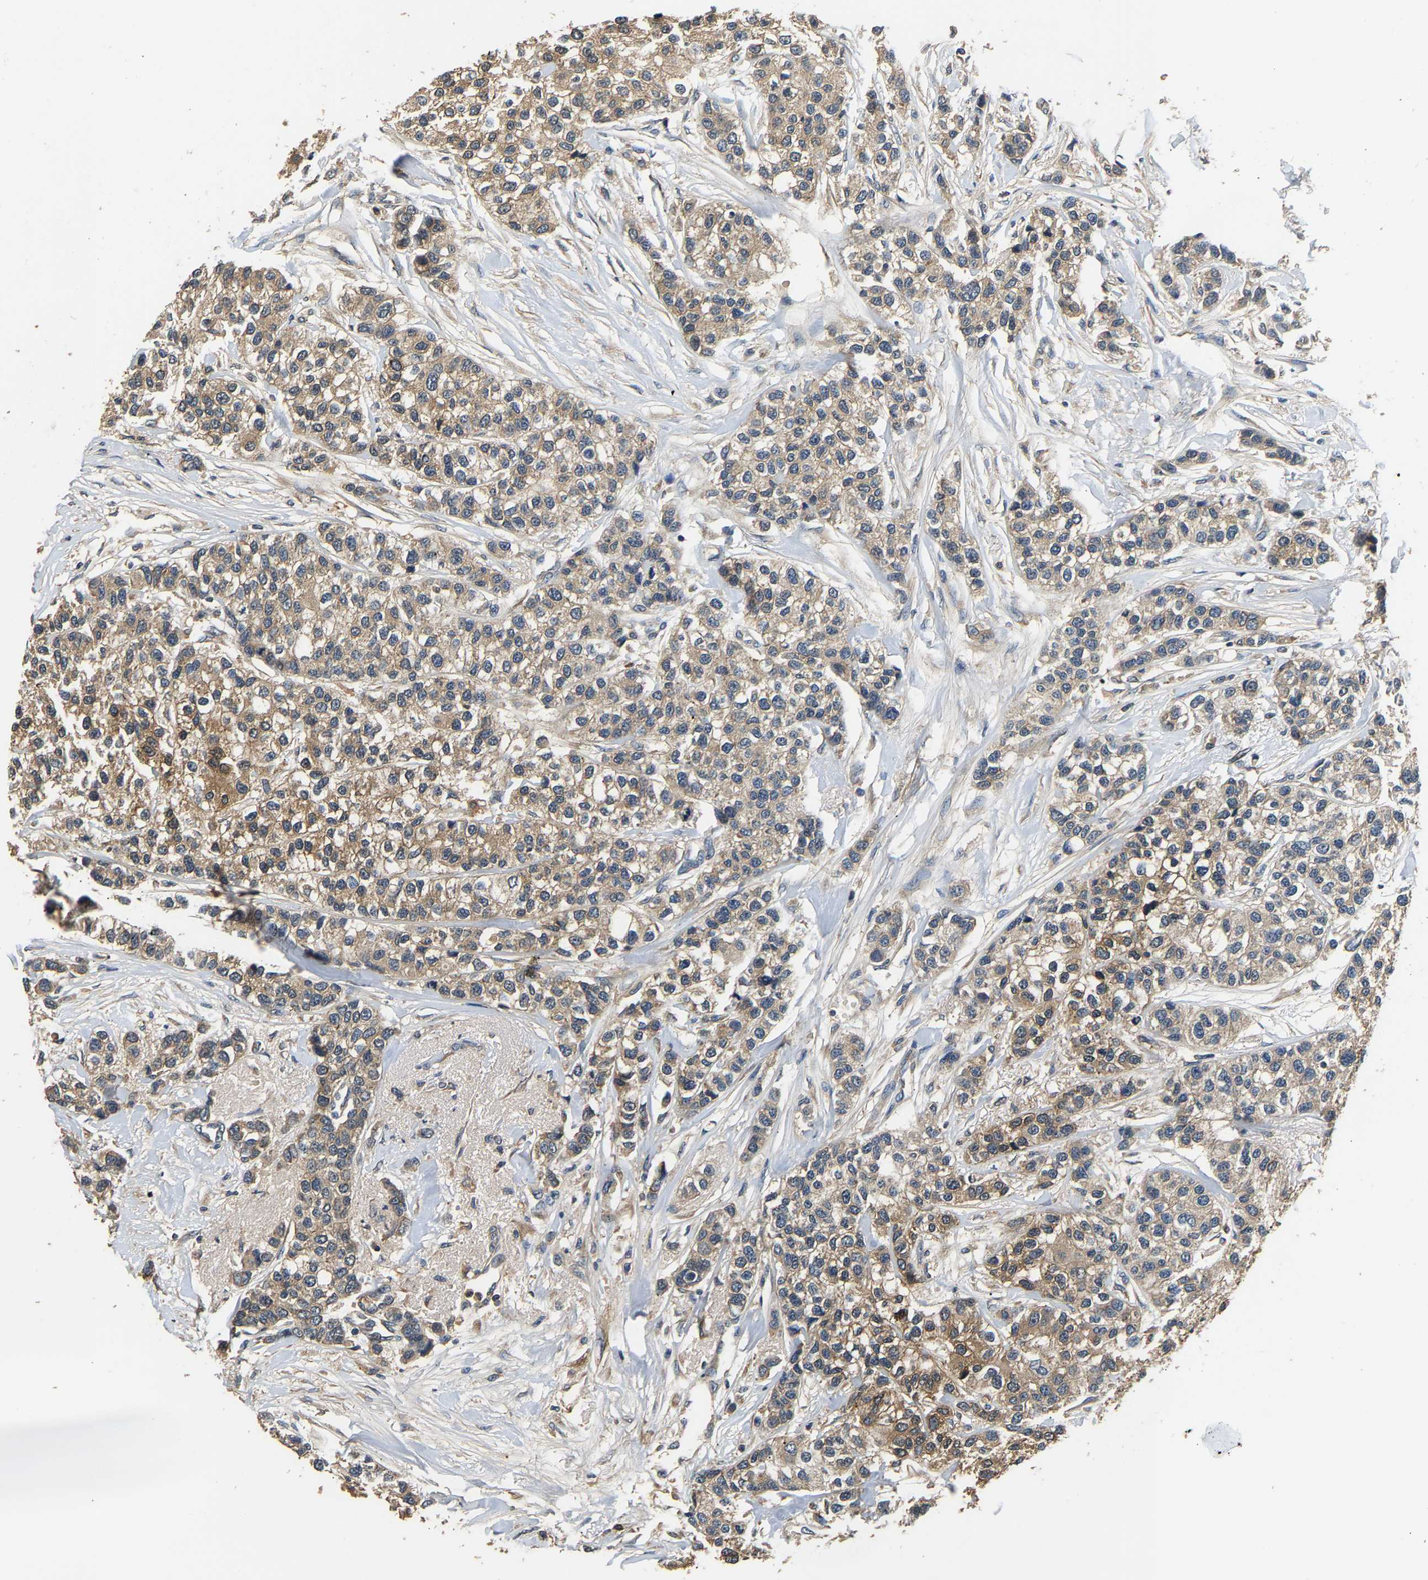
{"staining": {"intensity": "moderate", "quantity": ">75%", "location": "cytoplasmic/membranous"}, "tissue": "breast cancer", "cell_type": "Tumor cells", "image_type": "cancer", "snomed": [{"axis": "morphology", "description": "Duct carcinoma"}, {"axis": "topography", "description": "Breast"}], "caption": "Immunohistochemistry (IHC) of breast cancer reveals medium levels of moderate cytoplasmic/membranous positivity in about >75% of tumor cells.", "gene": "GPI", "patient": {"sex": "female", "age": 51}}